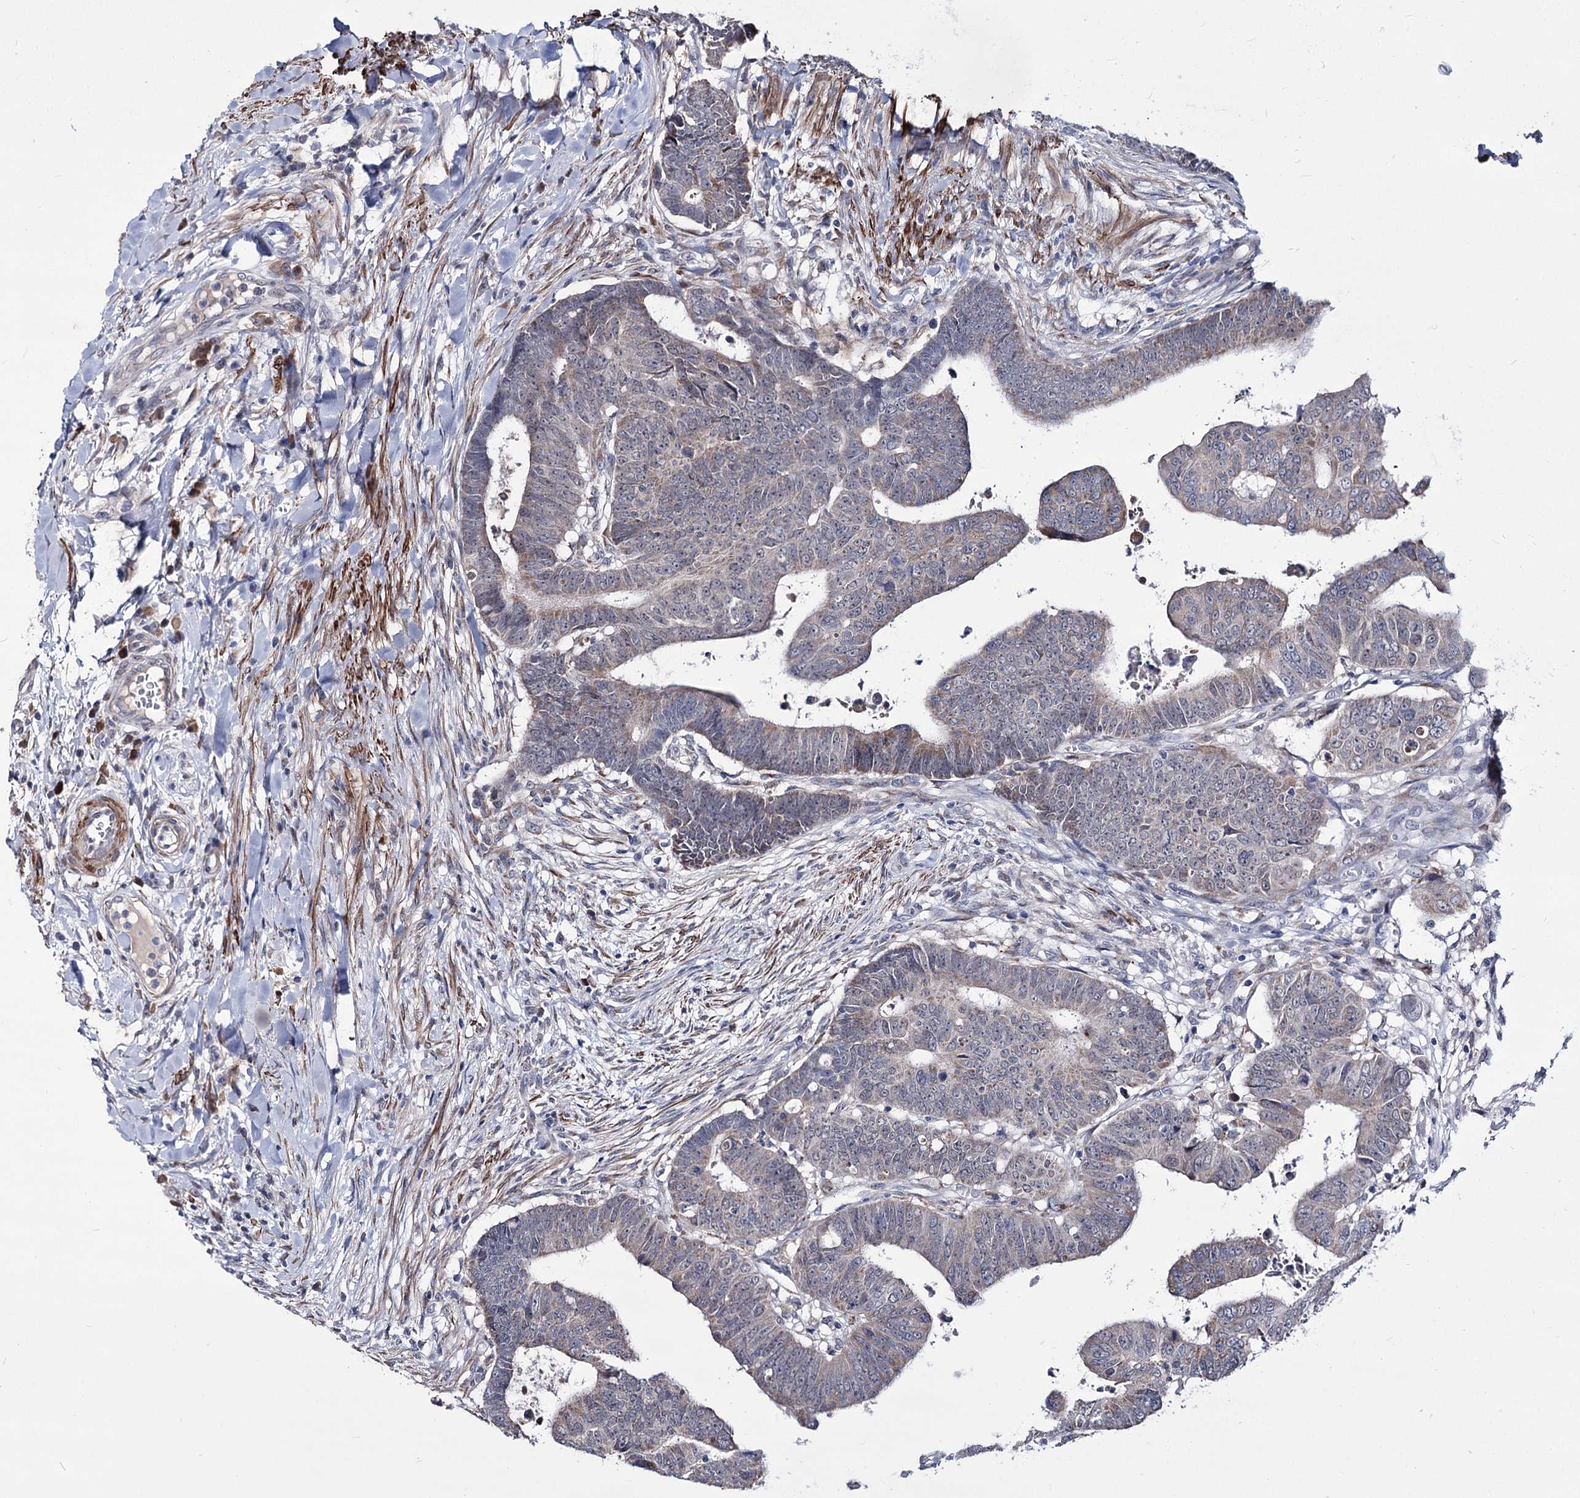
{"staining": {"intensity": "weak", "quantity": "<25%", "location": "cytoplasmic/membranous"}, "tissue": "colorectal cancer", "cell_type": "Tumor cells", "image_type": "cancer", "snomed": [{"axis": "morphology", "description": "Normal tissue, NOS"}, {"axis": "morphology", "description": "Adenocarcinoma, NOS"}, {"axis": "topography", "description": "Rectum"}], "caption": "Tumor cells are negative for protein expression in human colorectal adenocarcinoma. The staining is performed using DAB brown chromogen with nuclei counter-stained in using hematoxylin.", "gene": "PPRC1", "patient": {"sex": "female", "age": 65}}